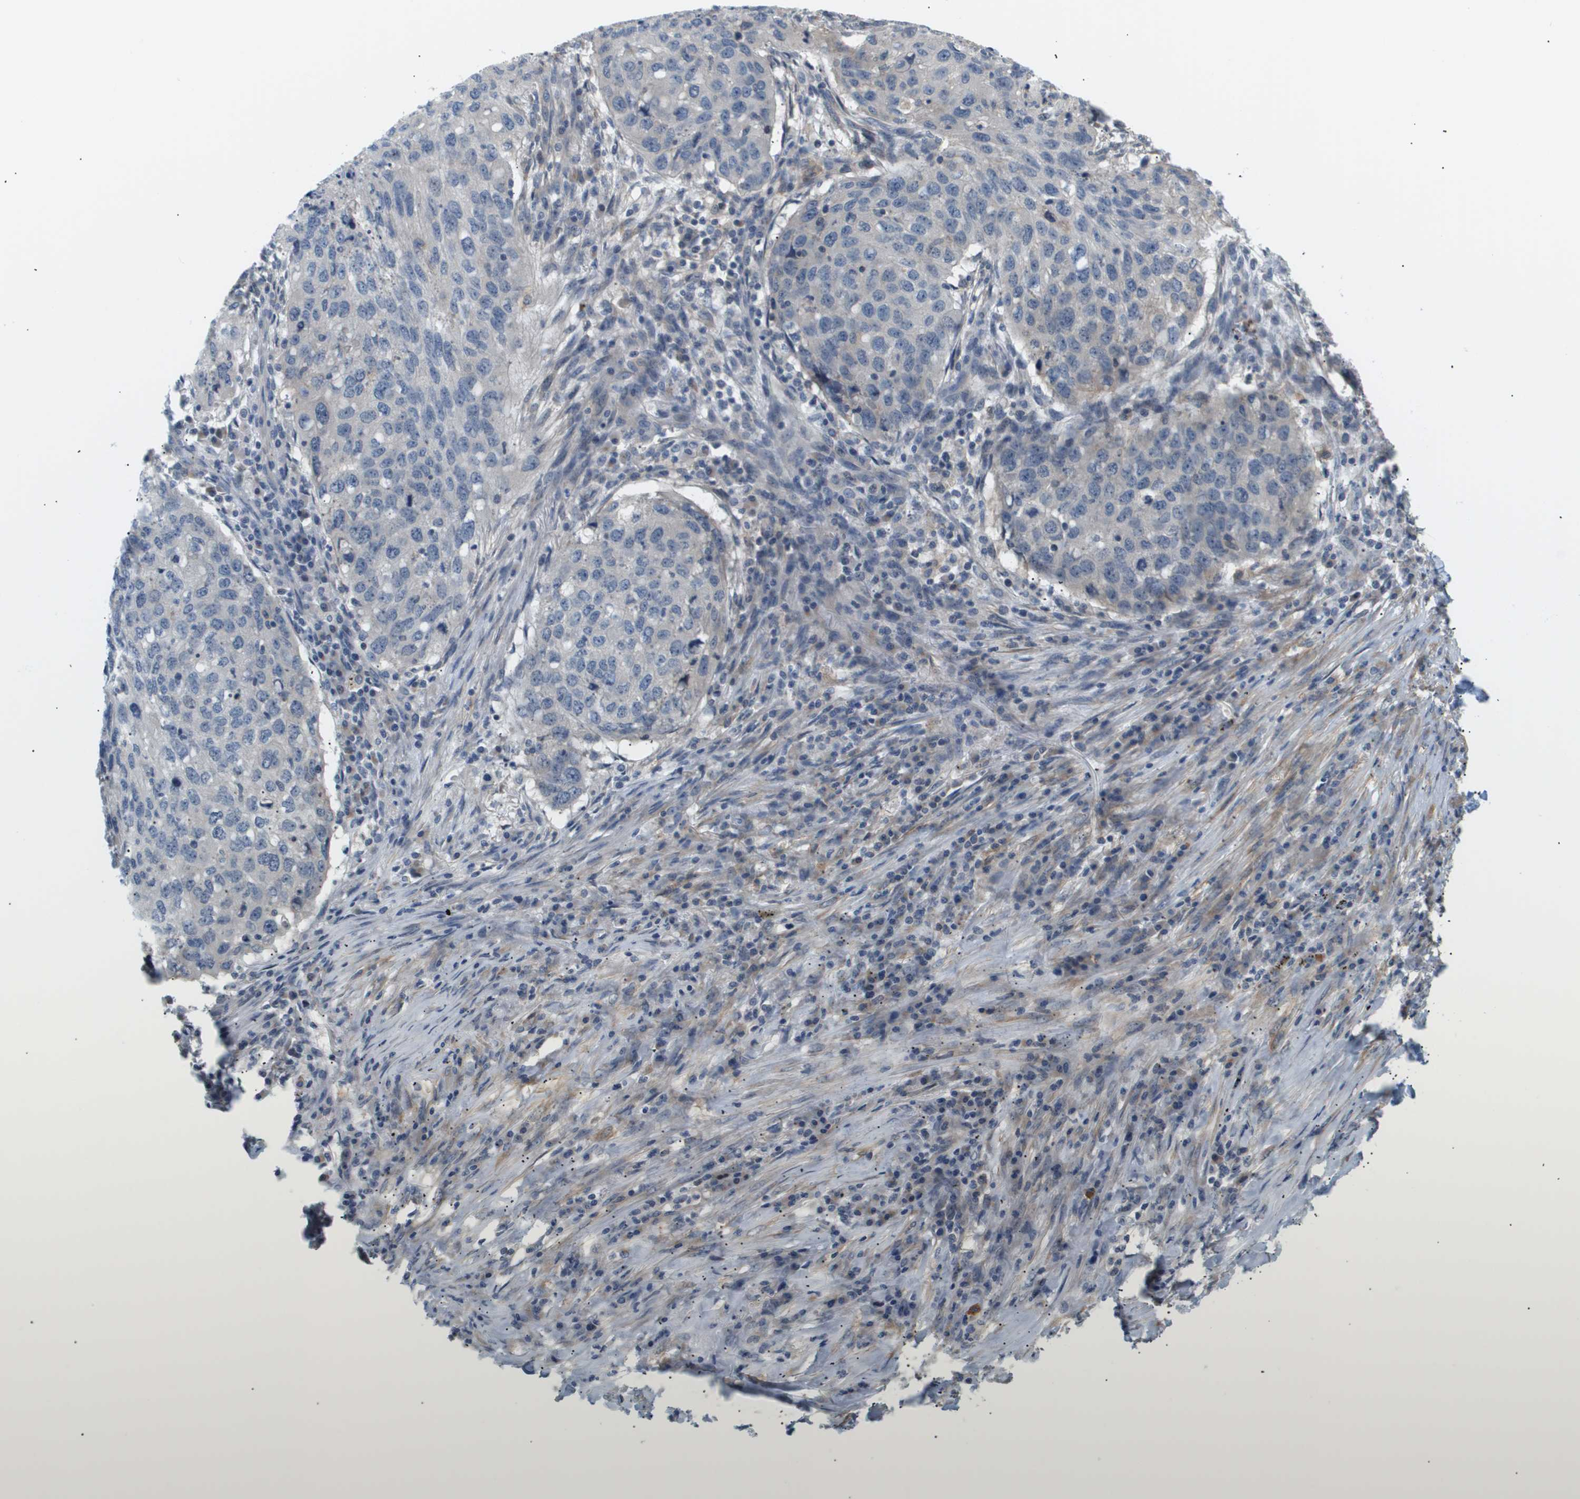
{"staining": {"intensity": "negative", "quantity": "none", "location": "none"}, "tissue": "lung cancer", "cell_type": "Tumor cells", "image_type": "cancer", "snomed": [{"axis": "morphology", "description": "Squamous cell carcinoma, NOS"}, {"axis": "topography", "description": "Lung"}], "caption": "This is an IHC photomicrograph of lung cancer. There is no expression in tumor cells.", "gene": "CORO2B", "patient": {"sex": "female", "age": 63}}